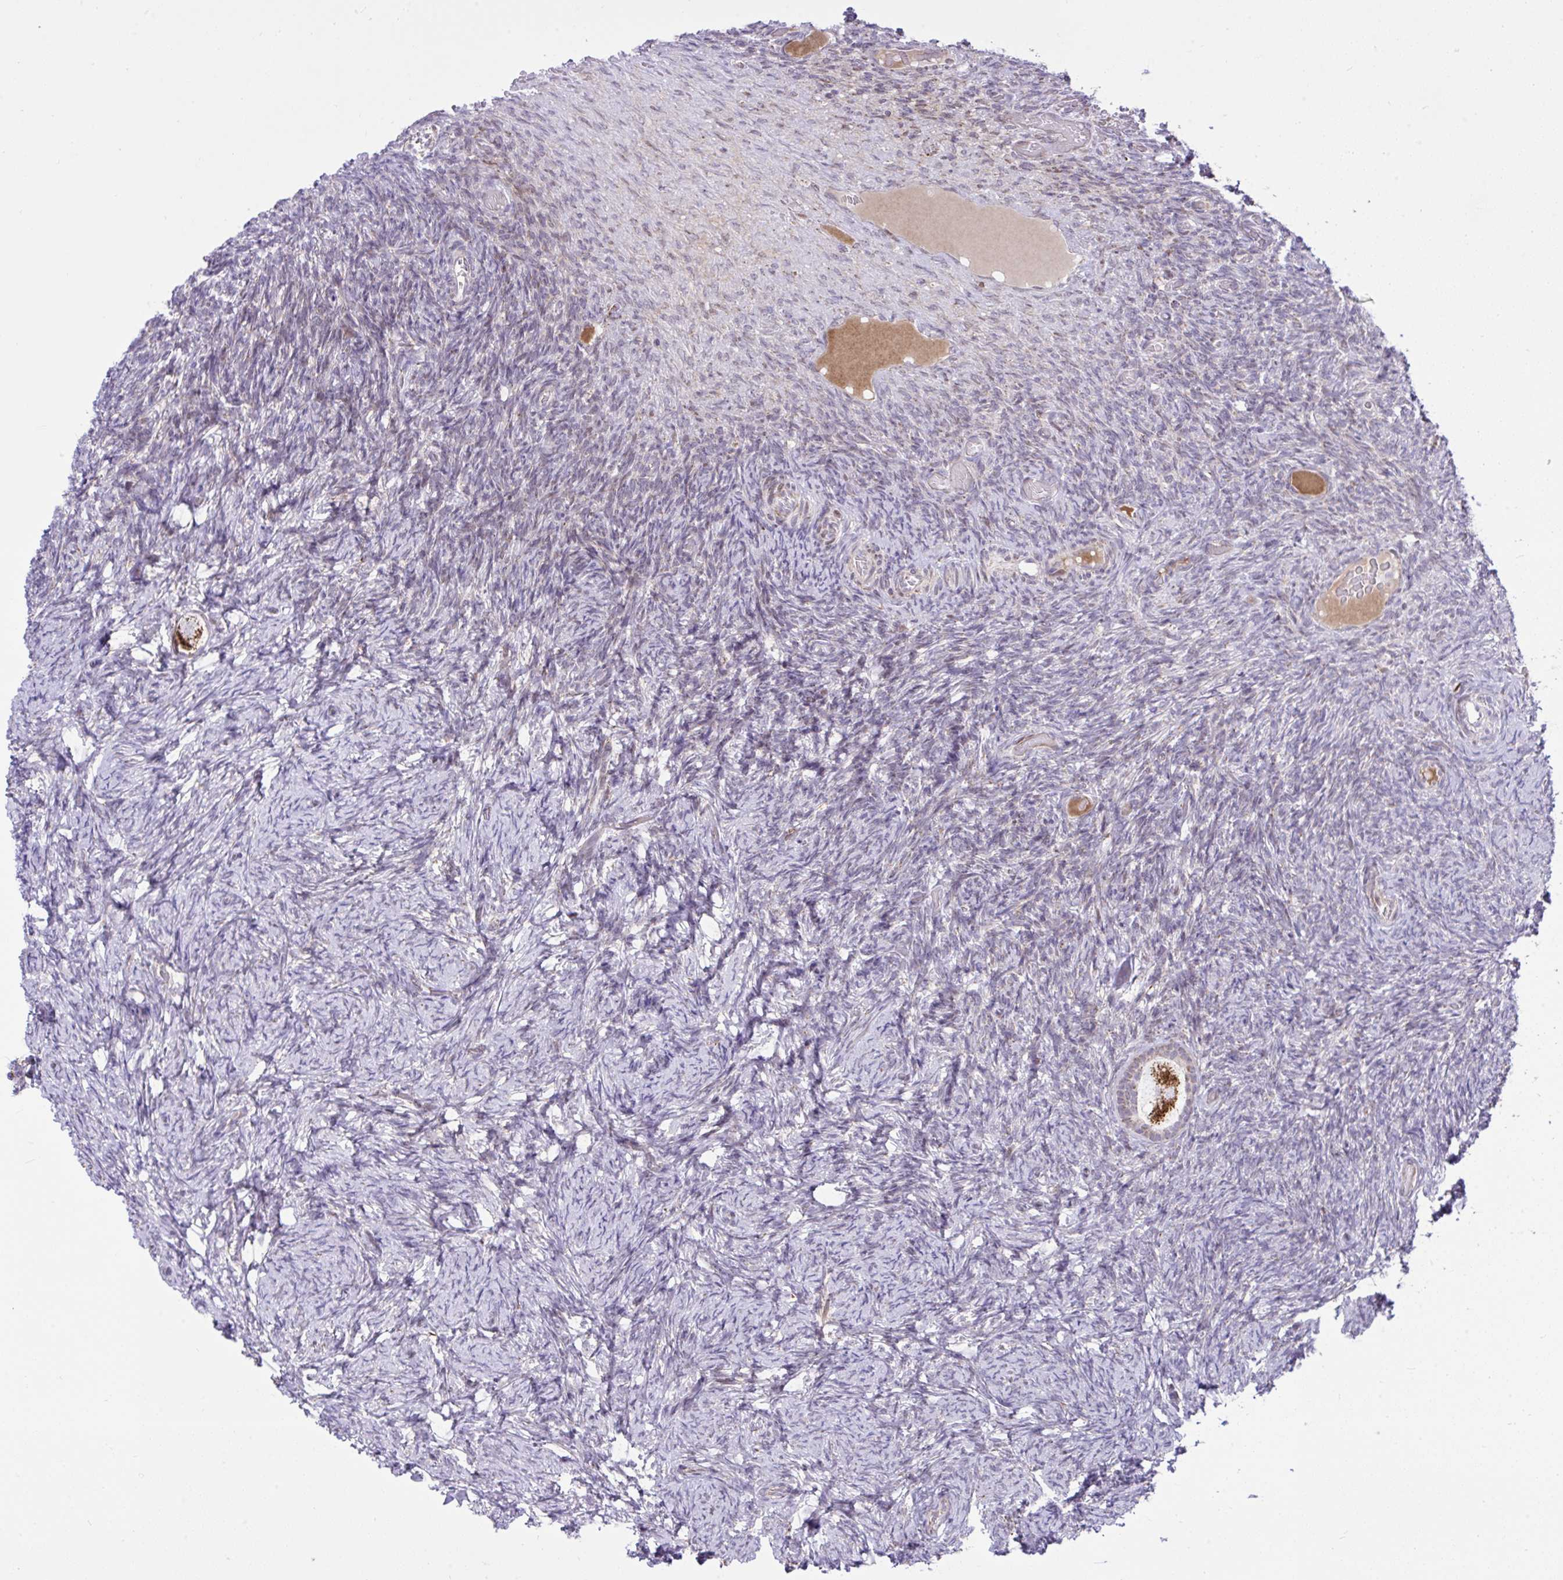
{"staining": {"intensity": "strong", "quantity": ">75%", "location": "cytoplasmic/membranous"}, "tissue": "ovary", "cell_type": "Follicle cells", "image_type": "normal", "snomed": [{"axis": "morphology", "description": "Normal tissue, NOS"}, {"axis": "topography", "description": "Ovary"}], "caption": "Human ovary stained for a protein (brown) displays strong cytoplasmic/membranous positive staining in about >75% of follicle cells.", "gene": "ZNF362", "patient": {"sex": "female", "age": 34}}